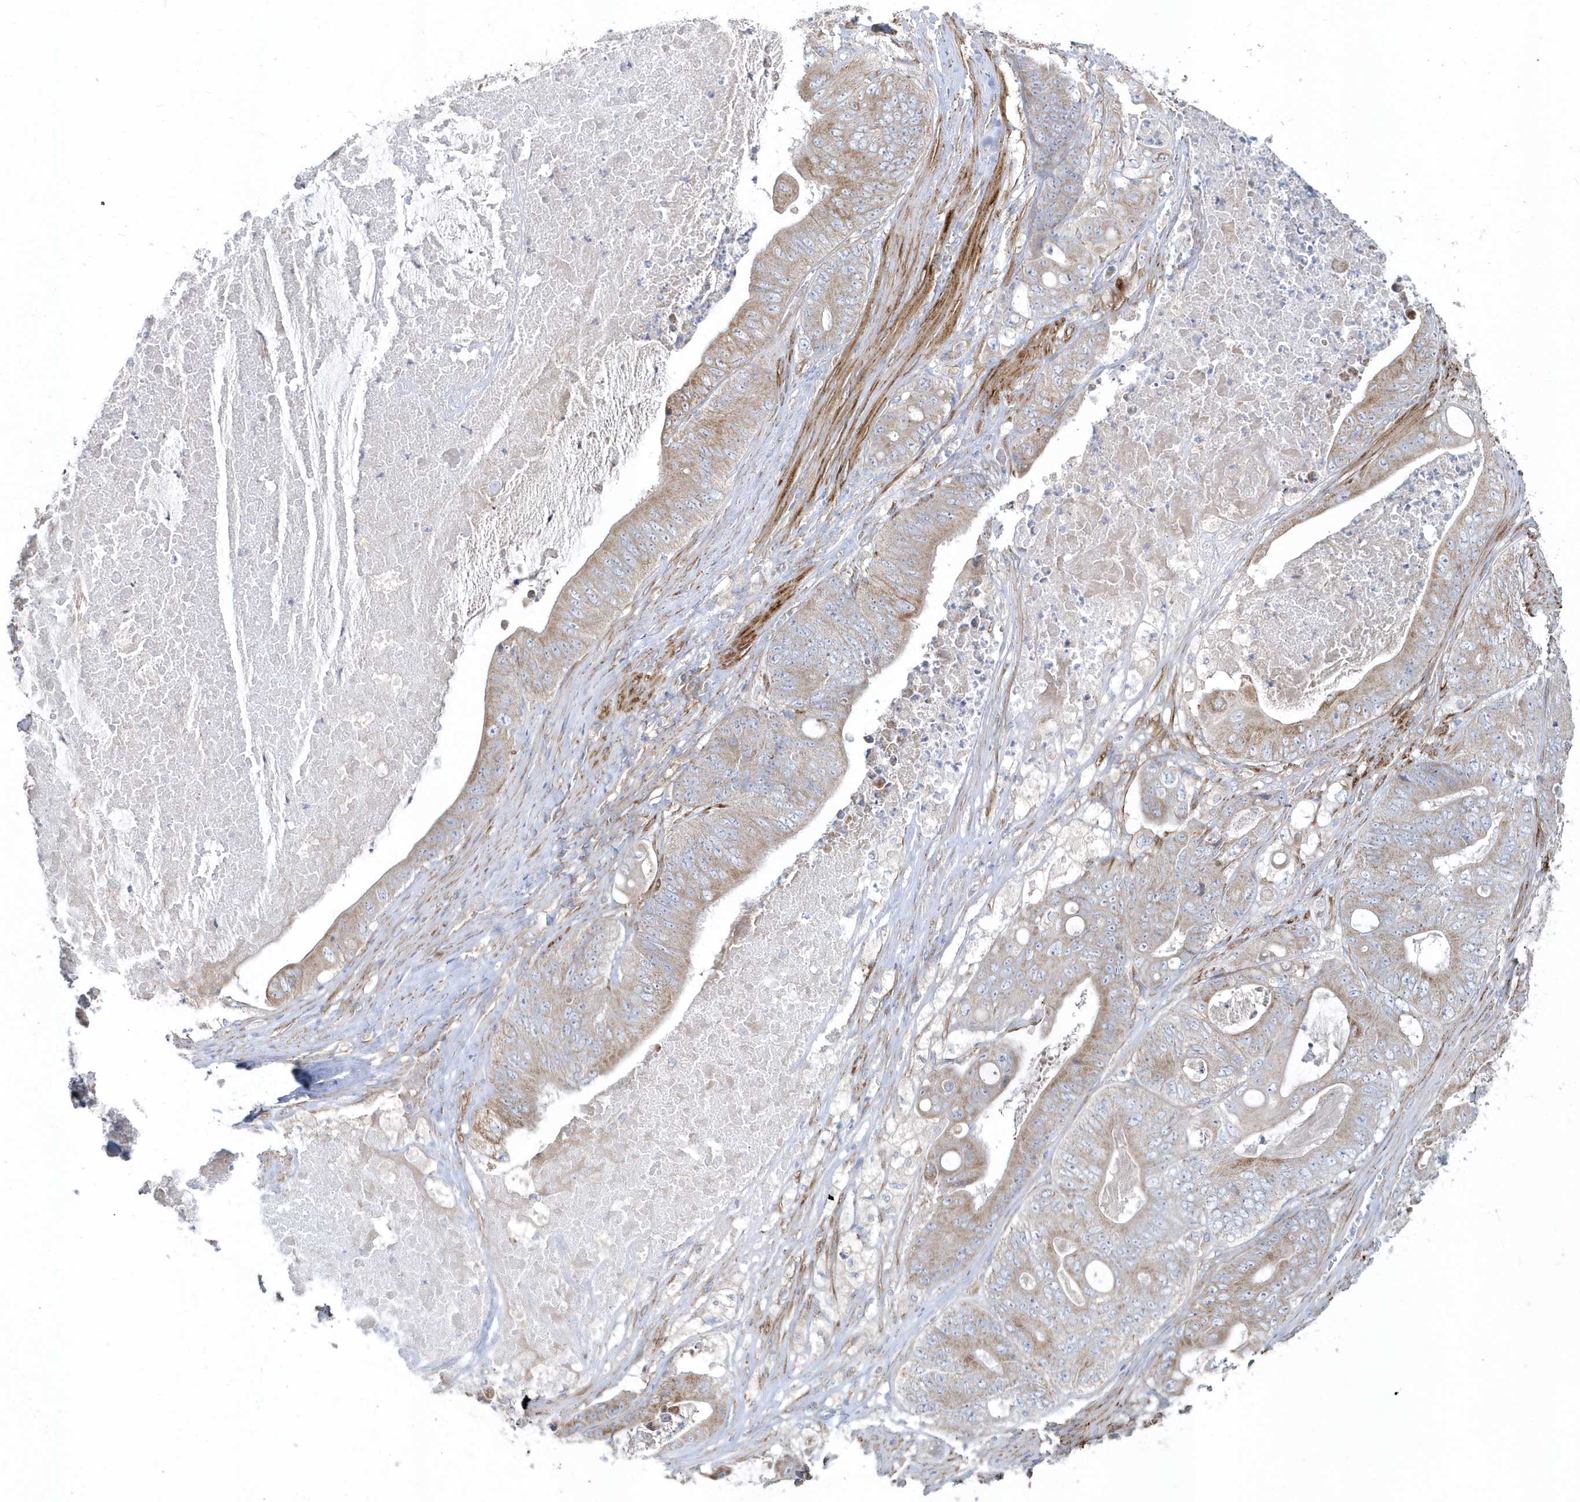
{"staining": {"intensity": "moderate", "quantity": "<25%", "location": "cytoplasmic/membranous"}, "tissue": "stomach cancer", "cell_type": "Tumor cells", "image_type": "cancer", "snomed": [{"axis": "morphology", "description": "Adenocarcinoma, NOS"}, {"axis": "topography", "description": "Stomach"}], "caption": "High-magnification brightfield microscopy of adenocarcinoma (stomach) stained with DAB (brown) and counterstained with hematoxylin (blue). tumor cells exhibit moderate cytoplasmic/membranous expression is appreciated in approximately<25% of cells. (brown staining indicates protein expression, while blue staining denotes nuclei).", "gene": "LEXM", "patient": {"sex": "female", "age": 73}}